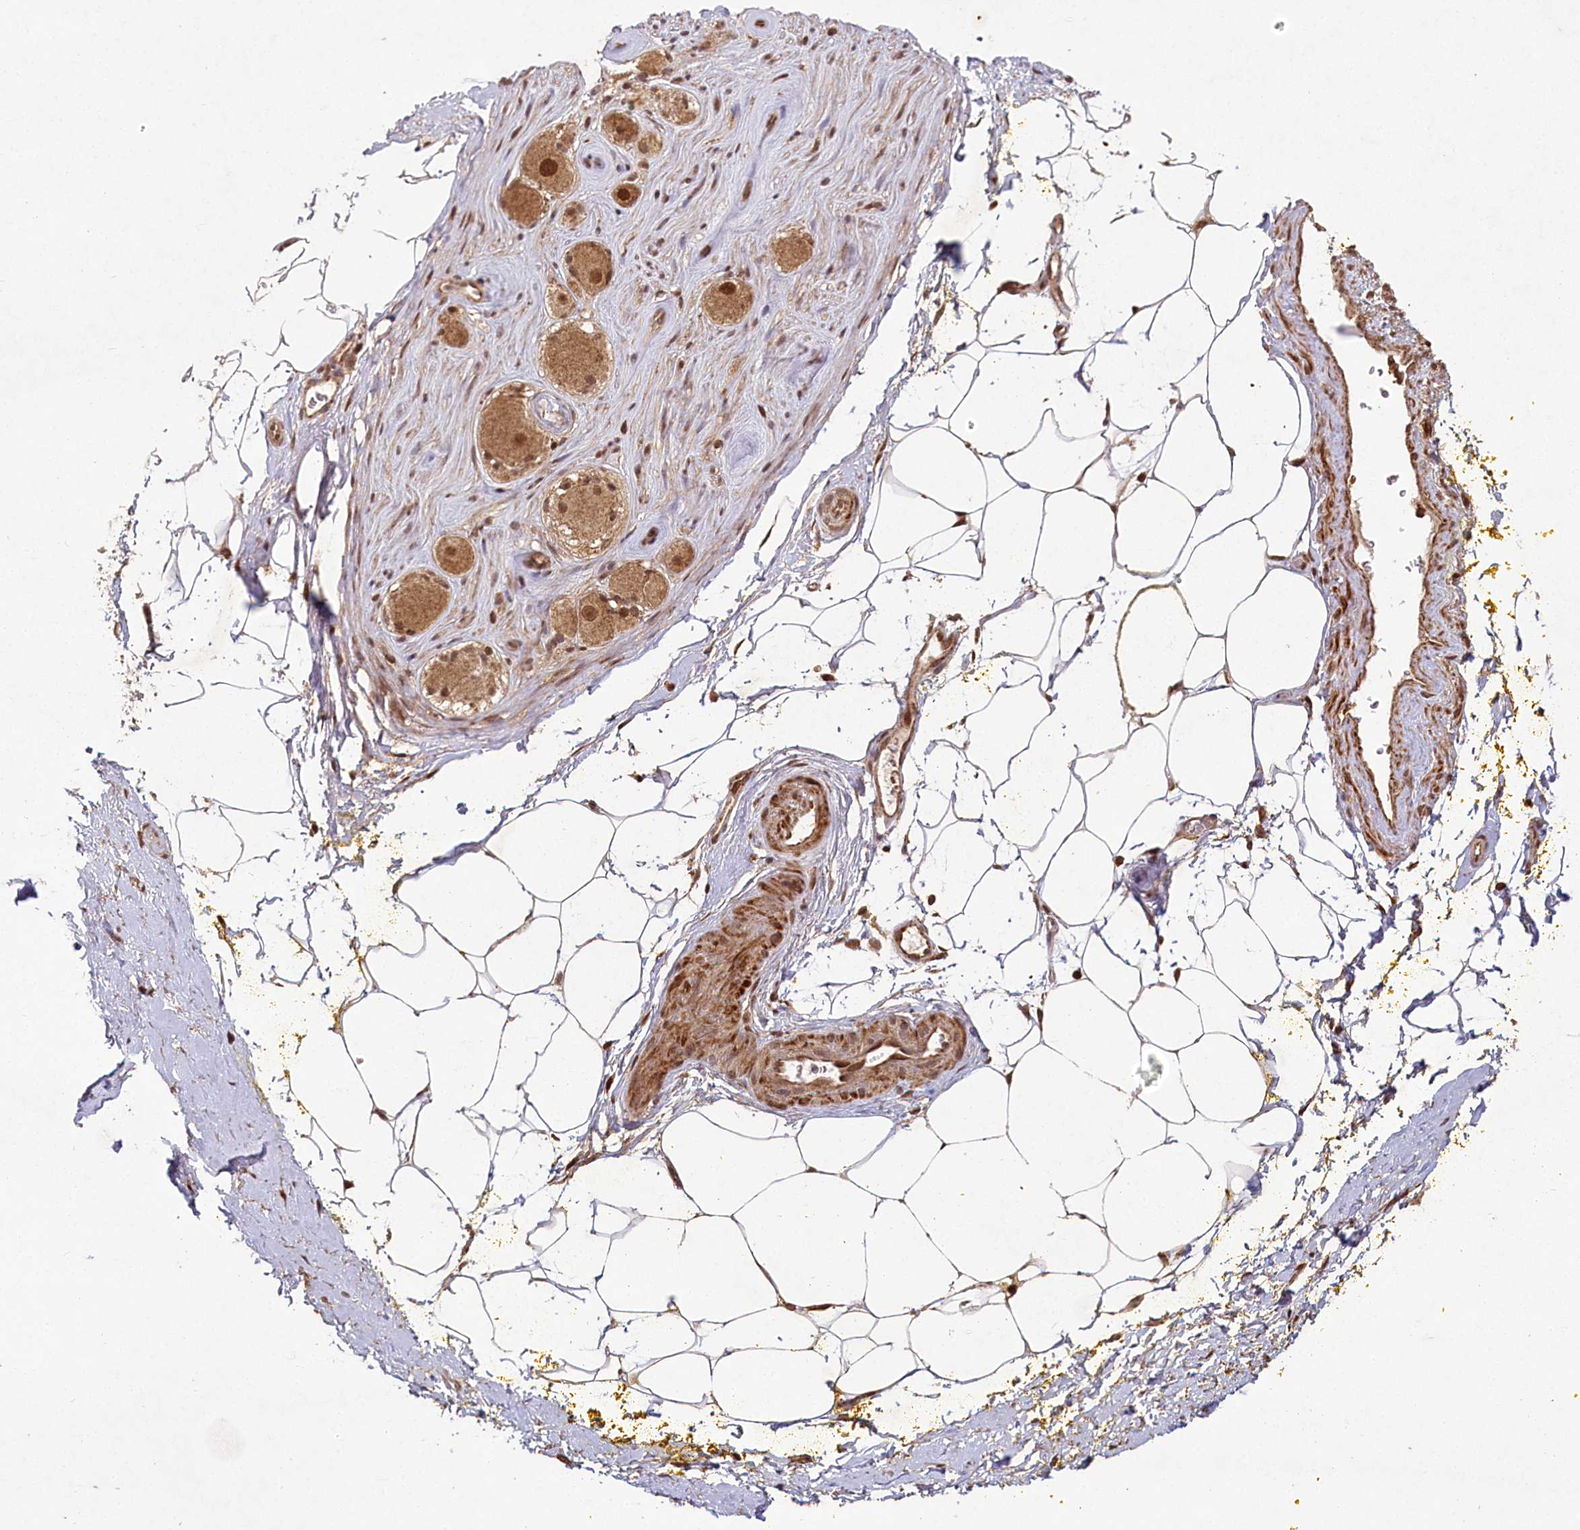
{"staining": {"intensity": "moderate", "quantity": "<25%", "location": "cytoplasmic/membranous"}, "tissue": "adipose tissue", "cell_type": "Adipocytes", "image_type": "normal", "snomed": [{"axis": "morphology", "description": "Normal tissue, NOS"}, {"axis": "morphology", "description": "Adenocarcinoma, Low grade"}, {"axis": "topography", "description": "Prostate"}, {"axis": "topography", "description": "Peripheral nerve tissue"}], "caption": "The immunohistochemical stain highlights moderate cytoplasmic/membranous expression in adipocytes of benign adipose tissue. (DAB IHC, brown staining for protein, blue staining for nuclei).", "gene": "MICU1", "patient": {"sex": "male", "age": 63}}